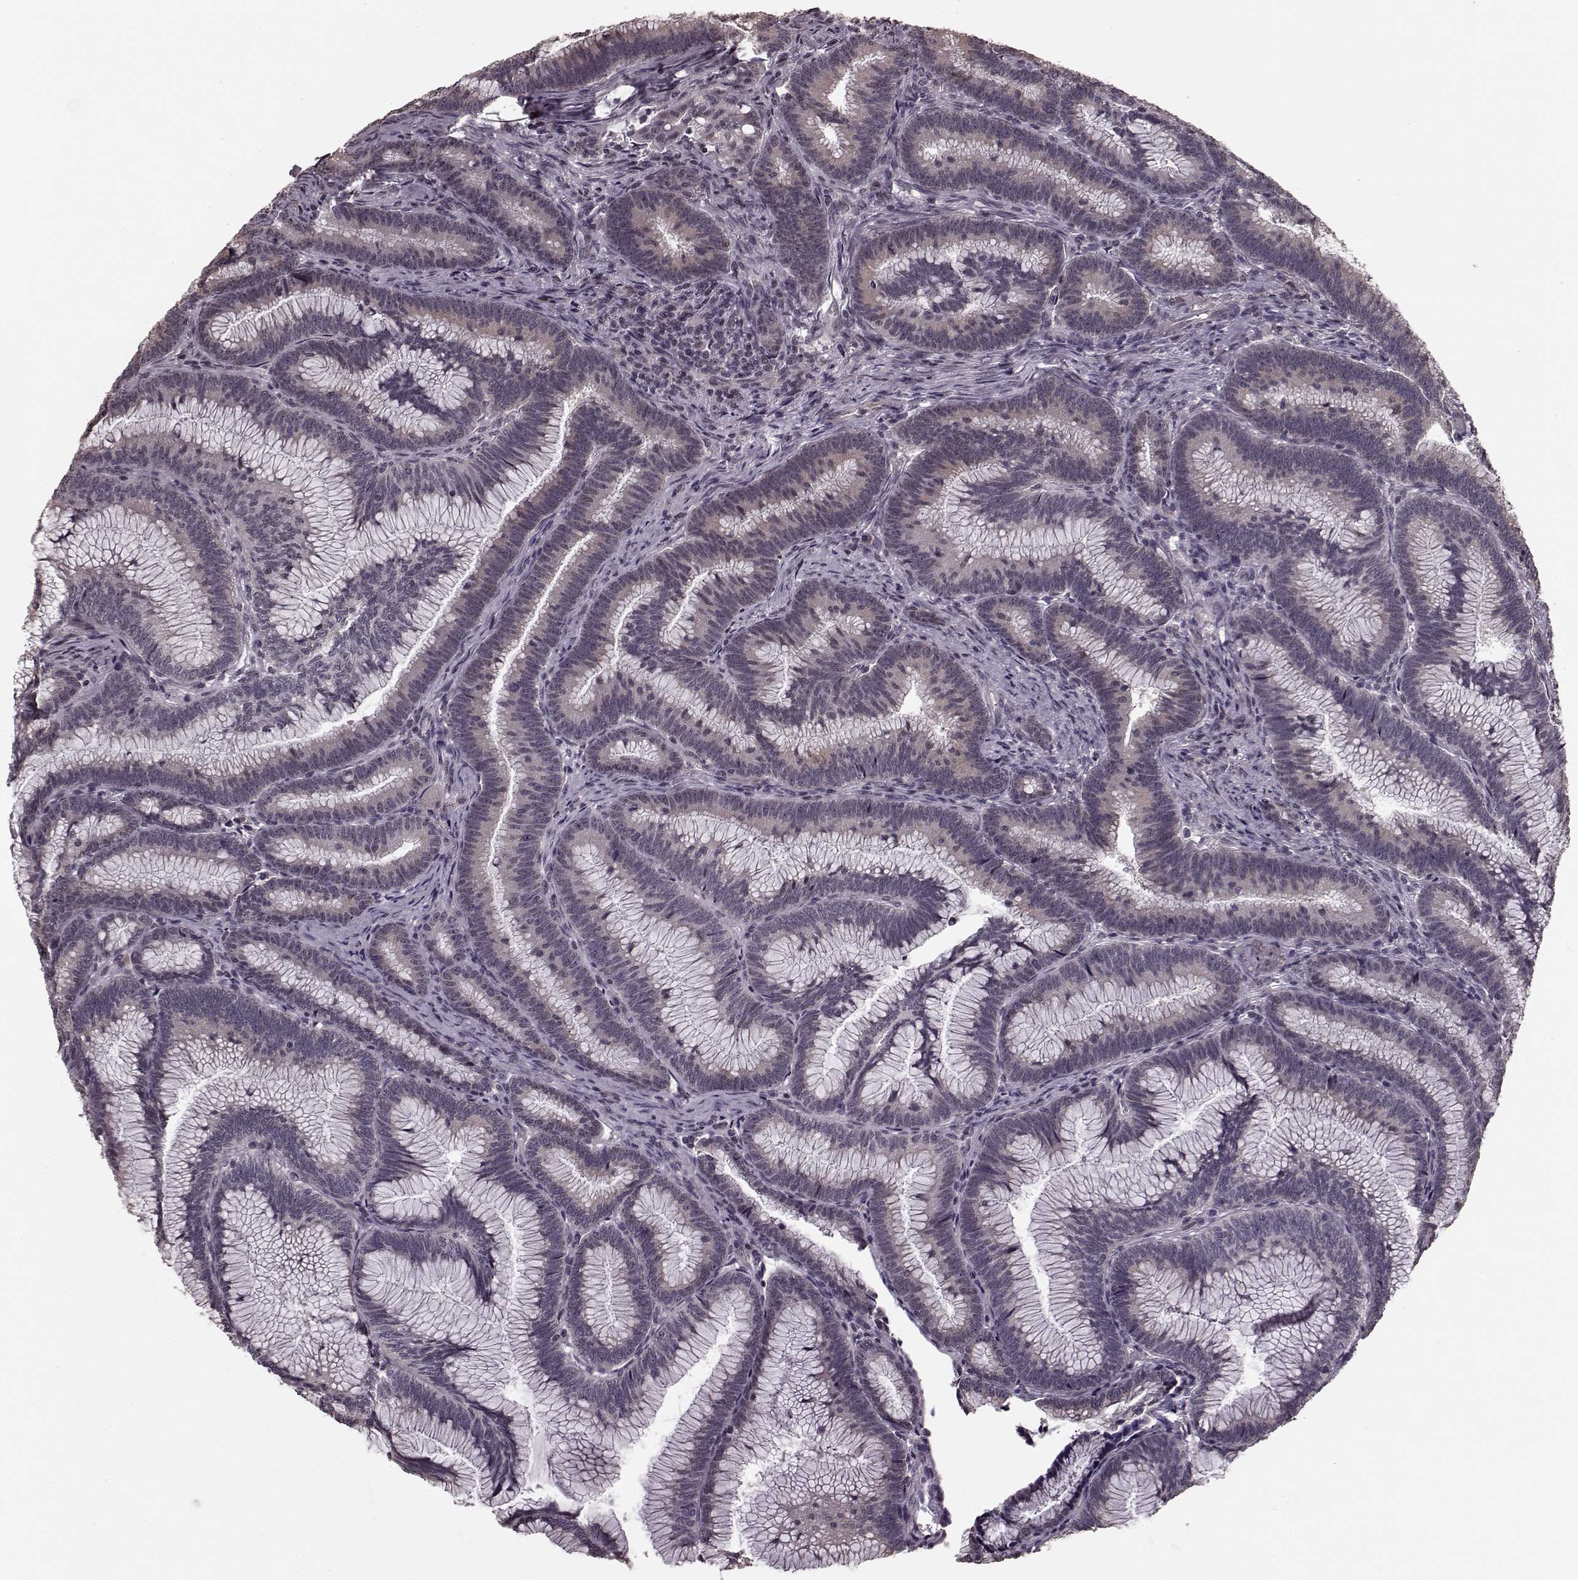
{"staining": {"intensity": "weak", "quantity": "25%-75%", "location": "cytoplasmic/membranous"}, "tissue": "colorectal cancer", "cell_type": "Tumor cells", "image_type": "cancer", "snomed": [{"axis": "morphology", "description": "Adenocarcinoma, NOS"}, {"axis": "topography", "description": "Colon"}], "caption": "A high-resolution image shows immunohistochemistry (IHC) staining of colorectal adenocarcinoma, which shows weak cytoplasmic/membranous expression in approximately 25%-75% of tumor cells. Immunohistochemistry (ihc) stains the protein in brown and the nuclei are stained blue.", "gene": "PLCB4", "patient": {"sex": "female", "age": 78}}